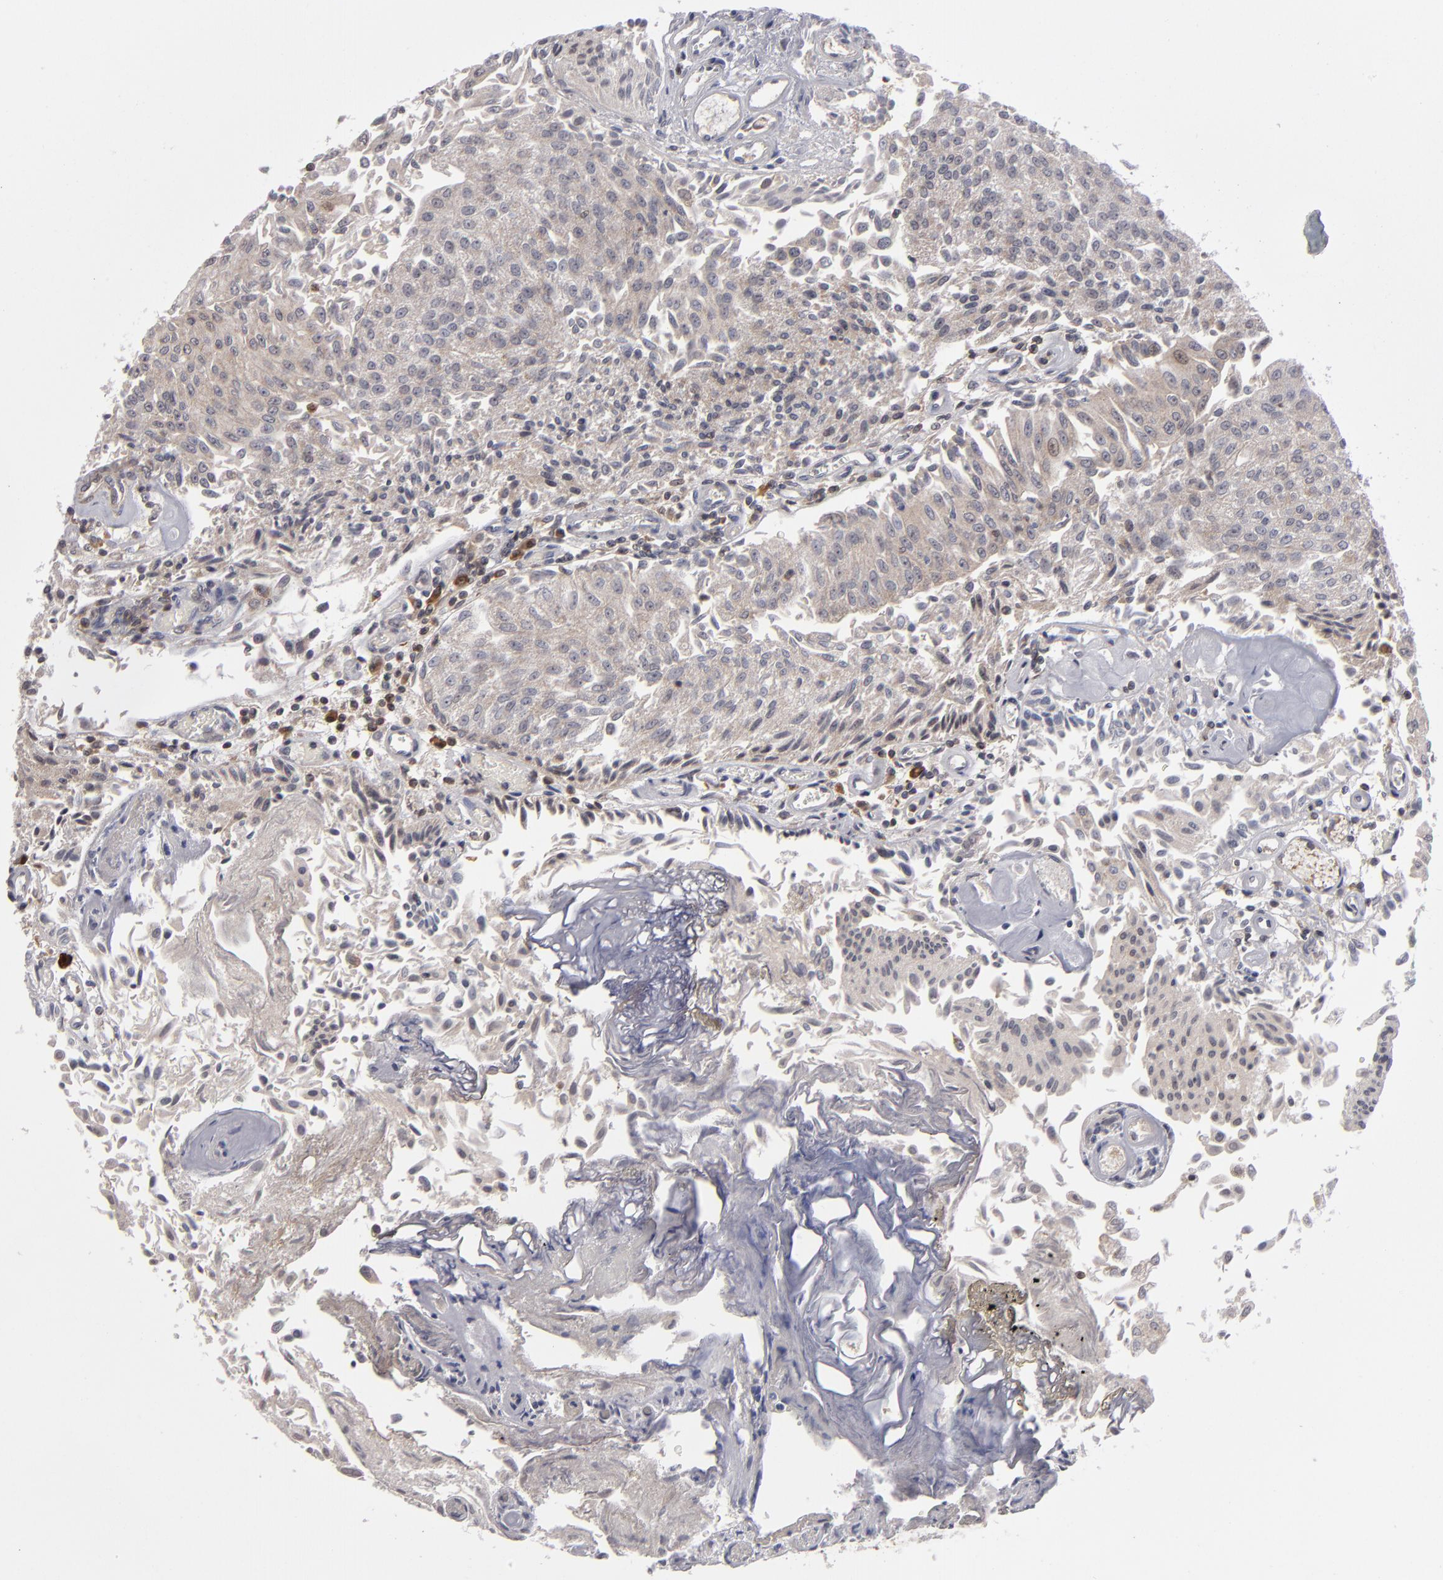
{"staining": {"intensity": "weak", "quantity": ">75%", "location": "cytoplasmic/membranous"}, "tissue": "urothelial cancer", "cell_type": "Tumor cells", "image_type": "cancer", "snomed": [{"axis": "morphology", "description": "Urothelial carcinoma, Low grade"}, {"axis": "topography", "description": "Urinary bladder"}], "caption": "Immunohistochemistry (IHC) of urothelial cancer displays low levels of weak cytoplasmic/membranous staining in about >75% of tumor cells.", "gene": "GLCCI1", "patient": {"sex": "male", "age": 86}}